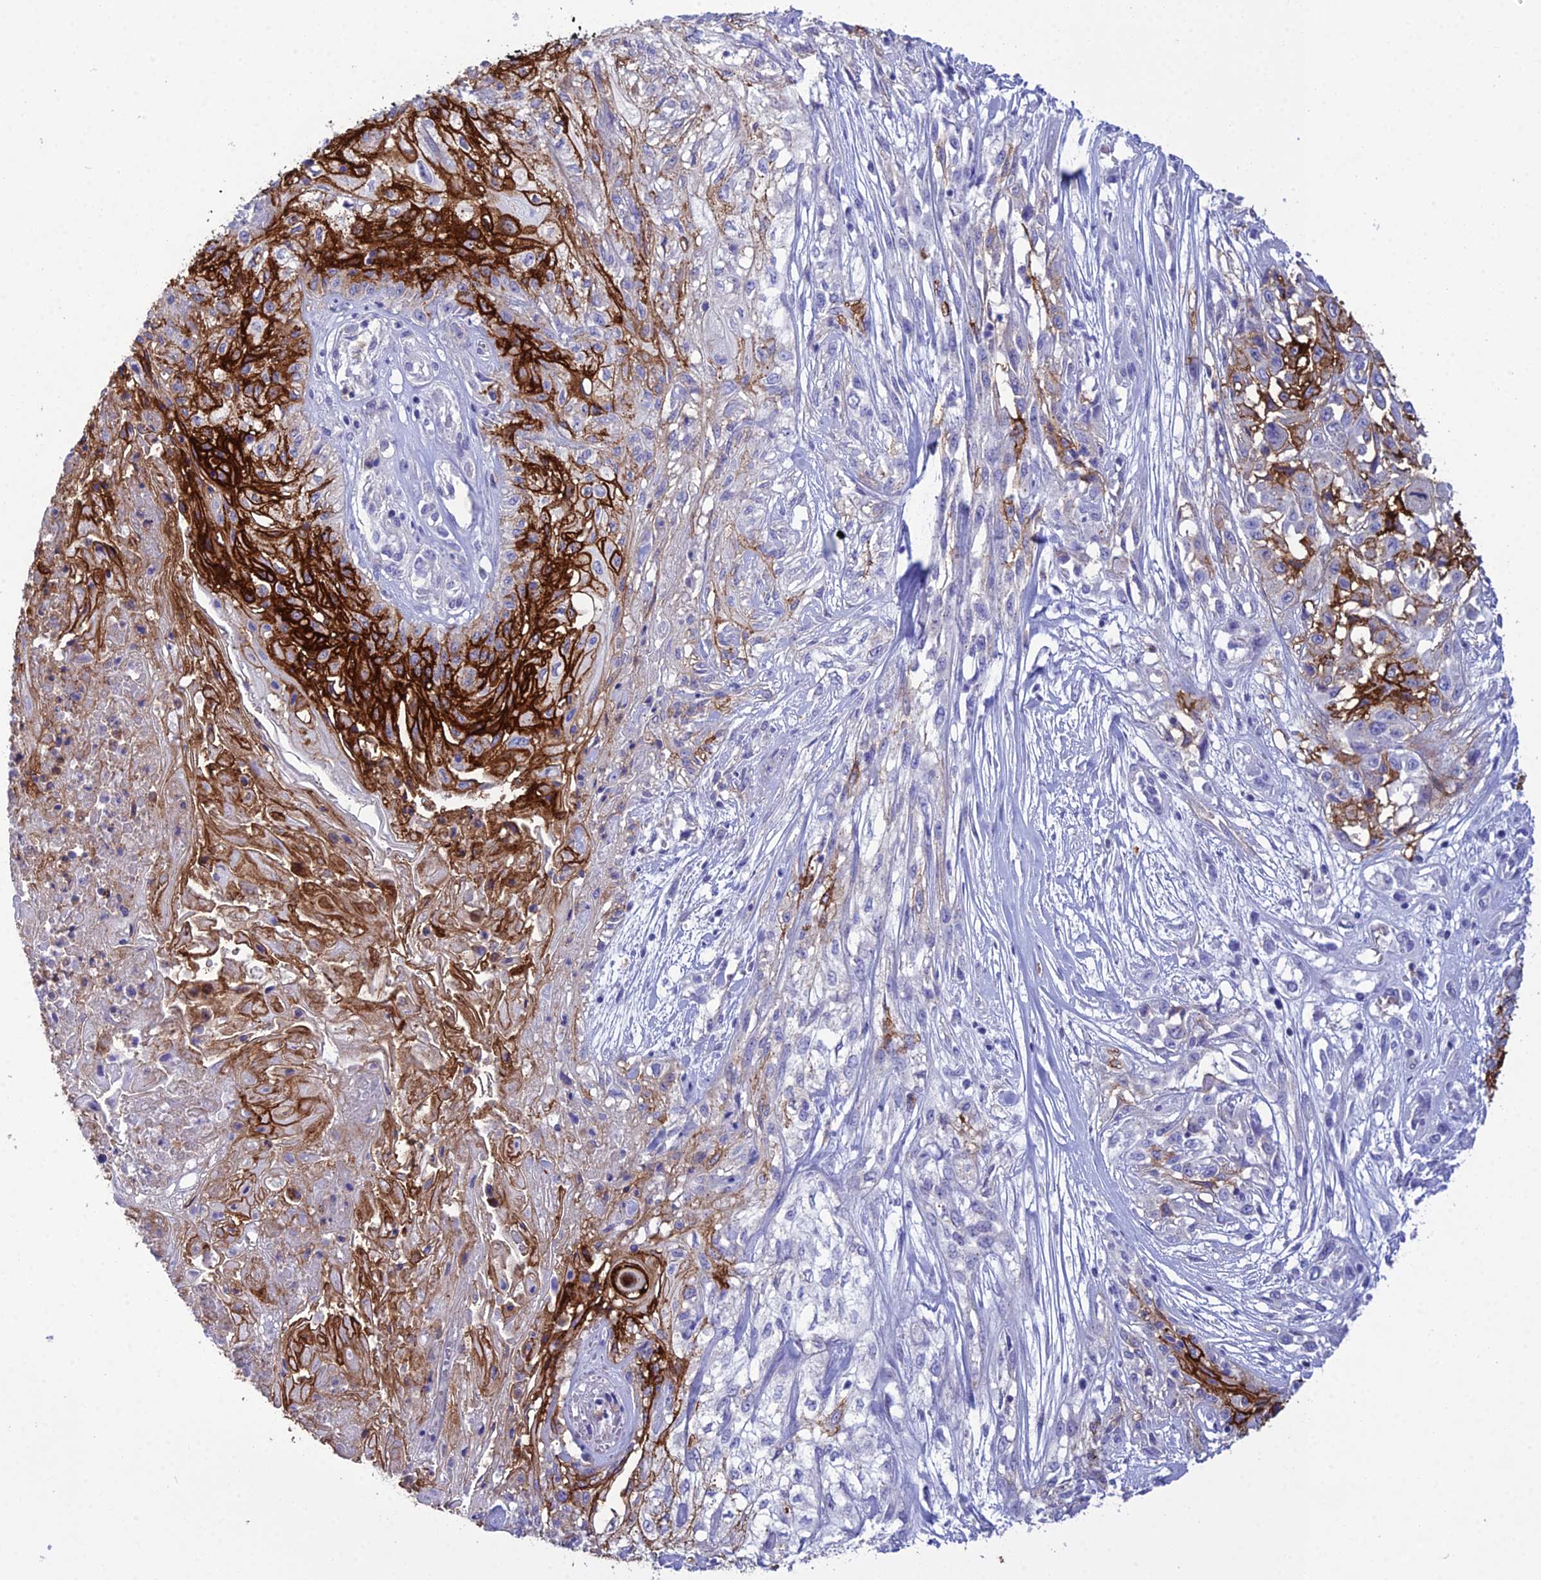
{"staining": {"intensity": "strong", "quantity": ">75%", "location": "cytoplasmic/membranous"}, "tissue": "skin cancer", "cell_type": "Tumor cells", "image_type": "cancer", "snomed": [{"axis": "morphology", "description": "Squamous cell carcinoma, NOS"}, {"axis": "morphology", "description": "Squamous cell carcinoma, metastatic, NOS"}, {"axis": "topography", "description": "Skin"}, {"axis": "topography", "description": "Lymph node"}], "caption": "Protein staining by immunohistochemistry (IHC) shows strong cytoplasmic/membranous positivity in approximately >75% of tumor cells in metastatic squamous cell carcinoma (skin). The staining was performed using DAB (3,3'-diaminobenzidine) to visualize the protein expression in brown, while the nuclei were stained in blue with hematoxylin (Magnification: 20x).", "gene": "OR1Q1", "patient": {"sex": "male", "age": 75}}